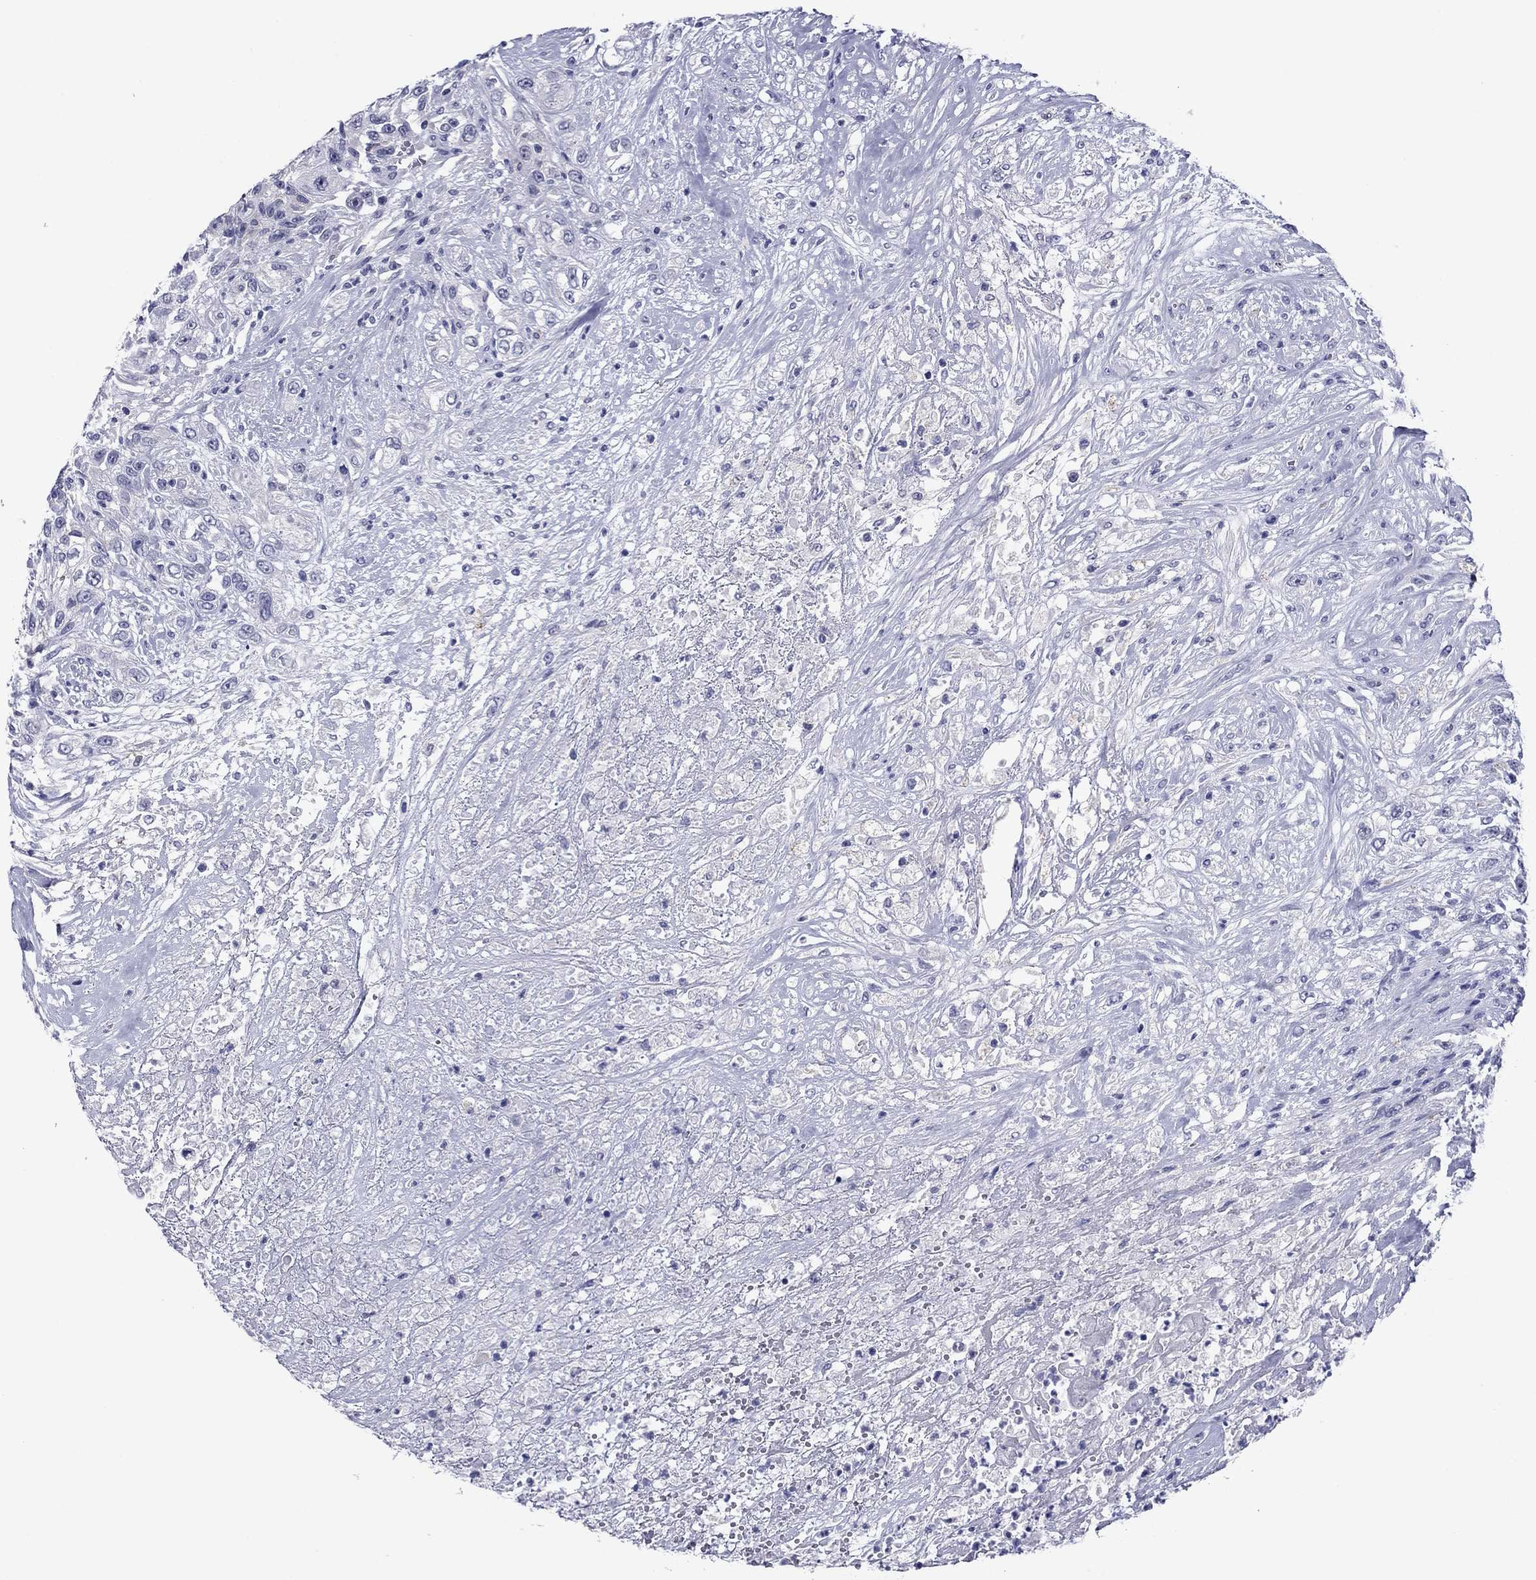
{"staining": {"intensity": "negative", "quantity": "none", "location": "none"}, "tissue": "urothelial cancer", "cell_type": "Tumor cells", "image_type": "cancer", "snomed": [{"axis": "morphology", "description": "Urothelial carcinoma, High grade"}, {"axis": "topography", "description": "Urinary bladder"}], "caption": "The histopathology image exhibits no staining of tumor cells in urothelial cancer.", "gene": "TCFL5", "patient": {"sex": "female", "age": 56}}